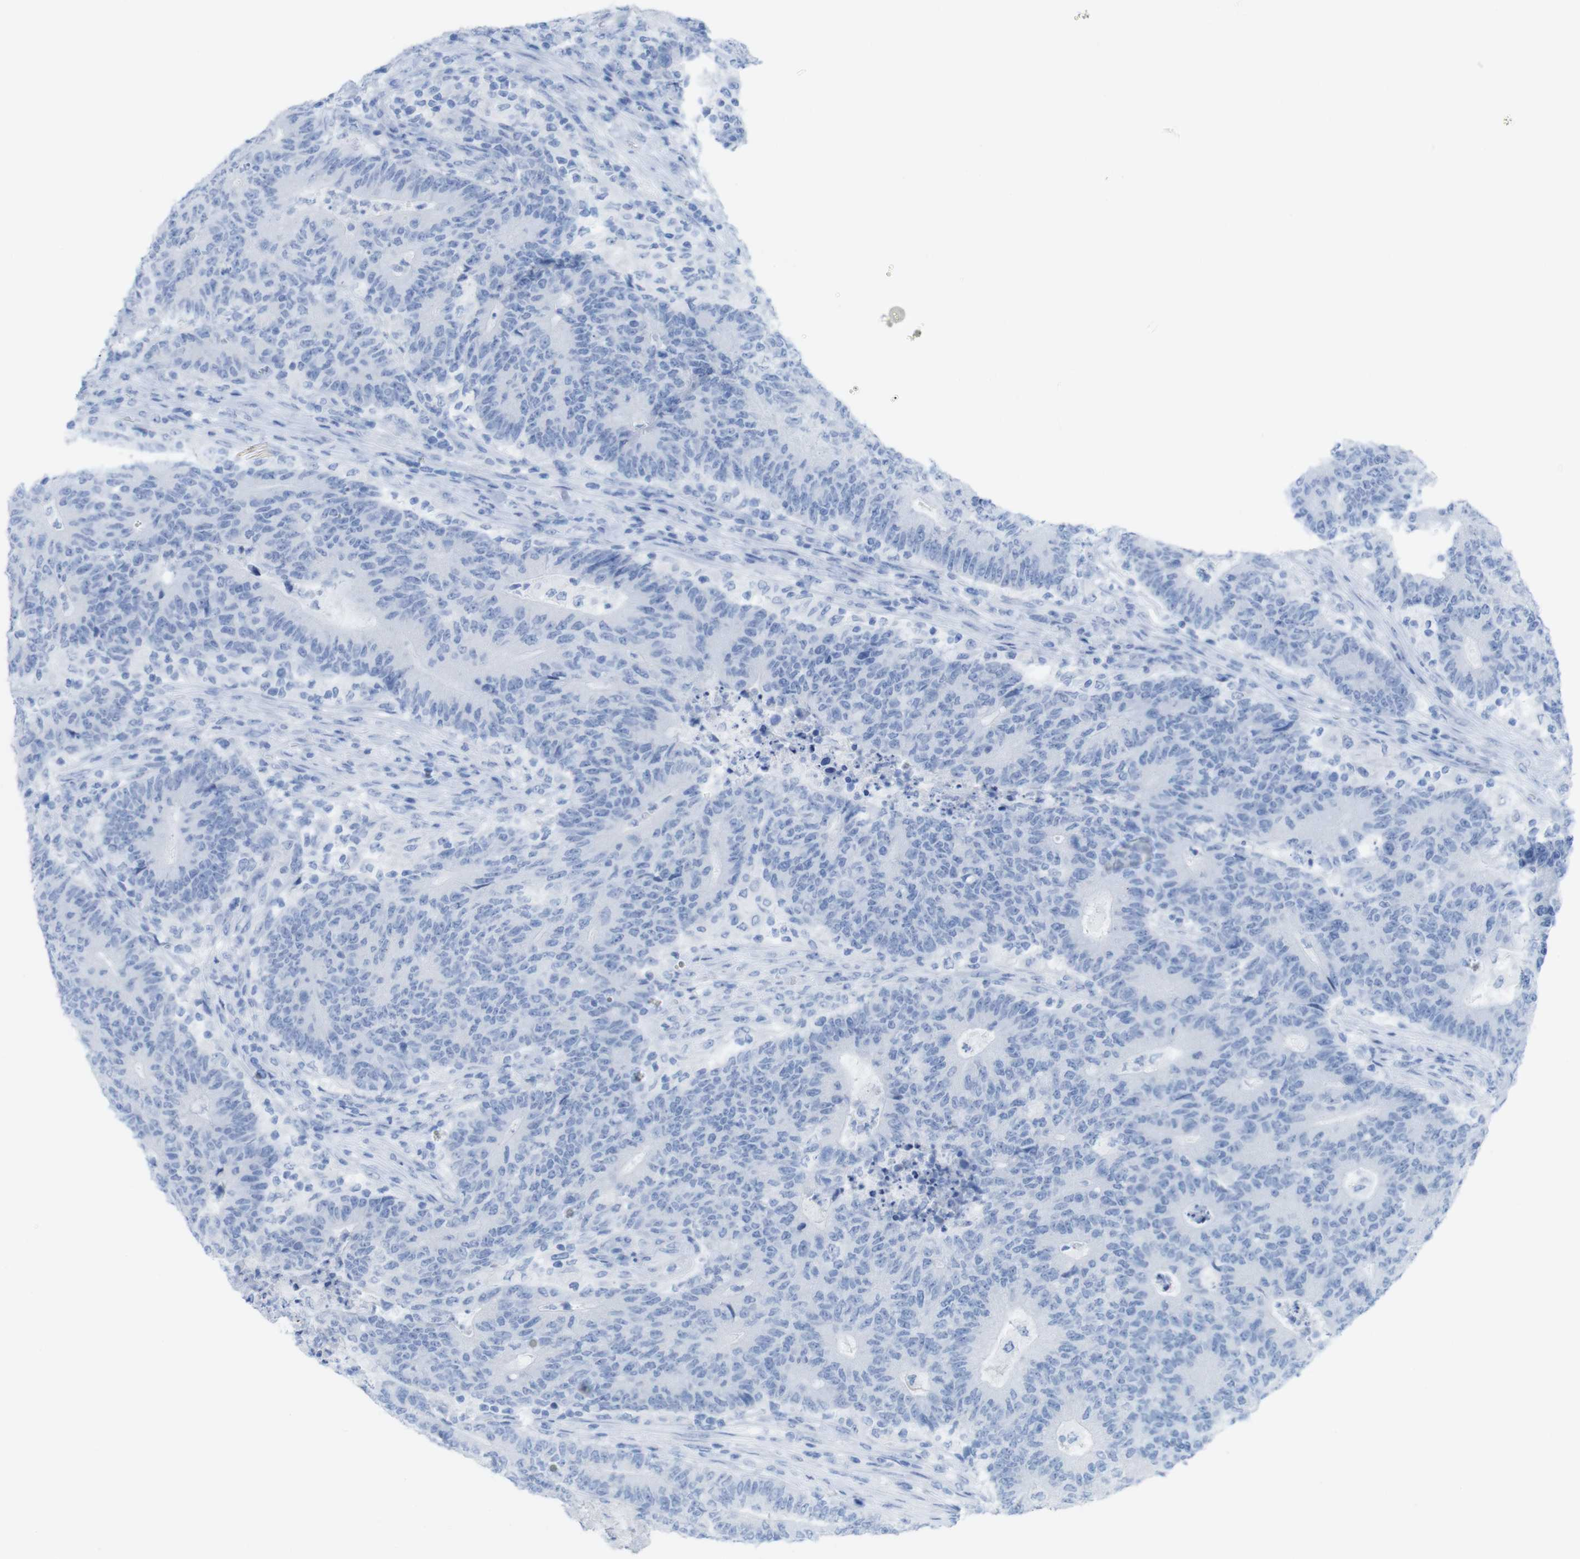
{"staining": {"intensity": "negative", "quantity": "none", "location": "none"}, "tissue": "colorectal cancer", "cell_type": "Tumor cells", "image_type": "cancer", "snomed": [{"axis": "morphology", "description": "Normal tissue, NOS"}, {"axis": "morphology", "description": "Adenocarcinoma, NOS"}, {"axis": "topography", "description": "Colon"}], "caption": "IHC photomicrograph of human colorectal cancer stained for a protein (brown), which shows no staining in tumor cells.", "gene": "MYH7", "patient": {"sex": "female", "age": 75}}